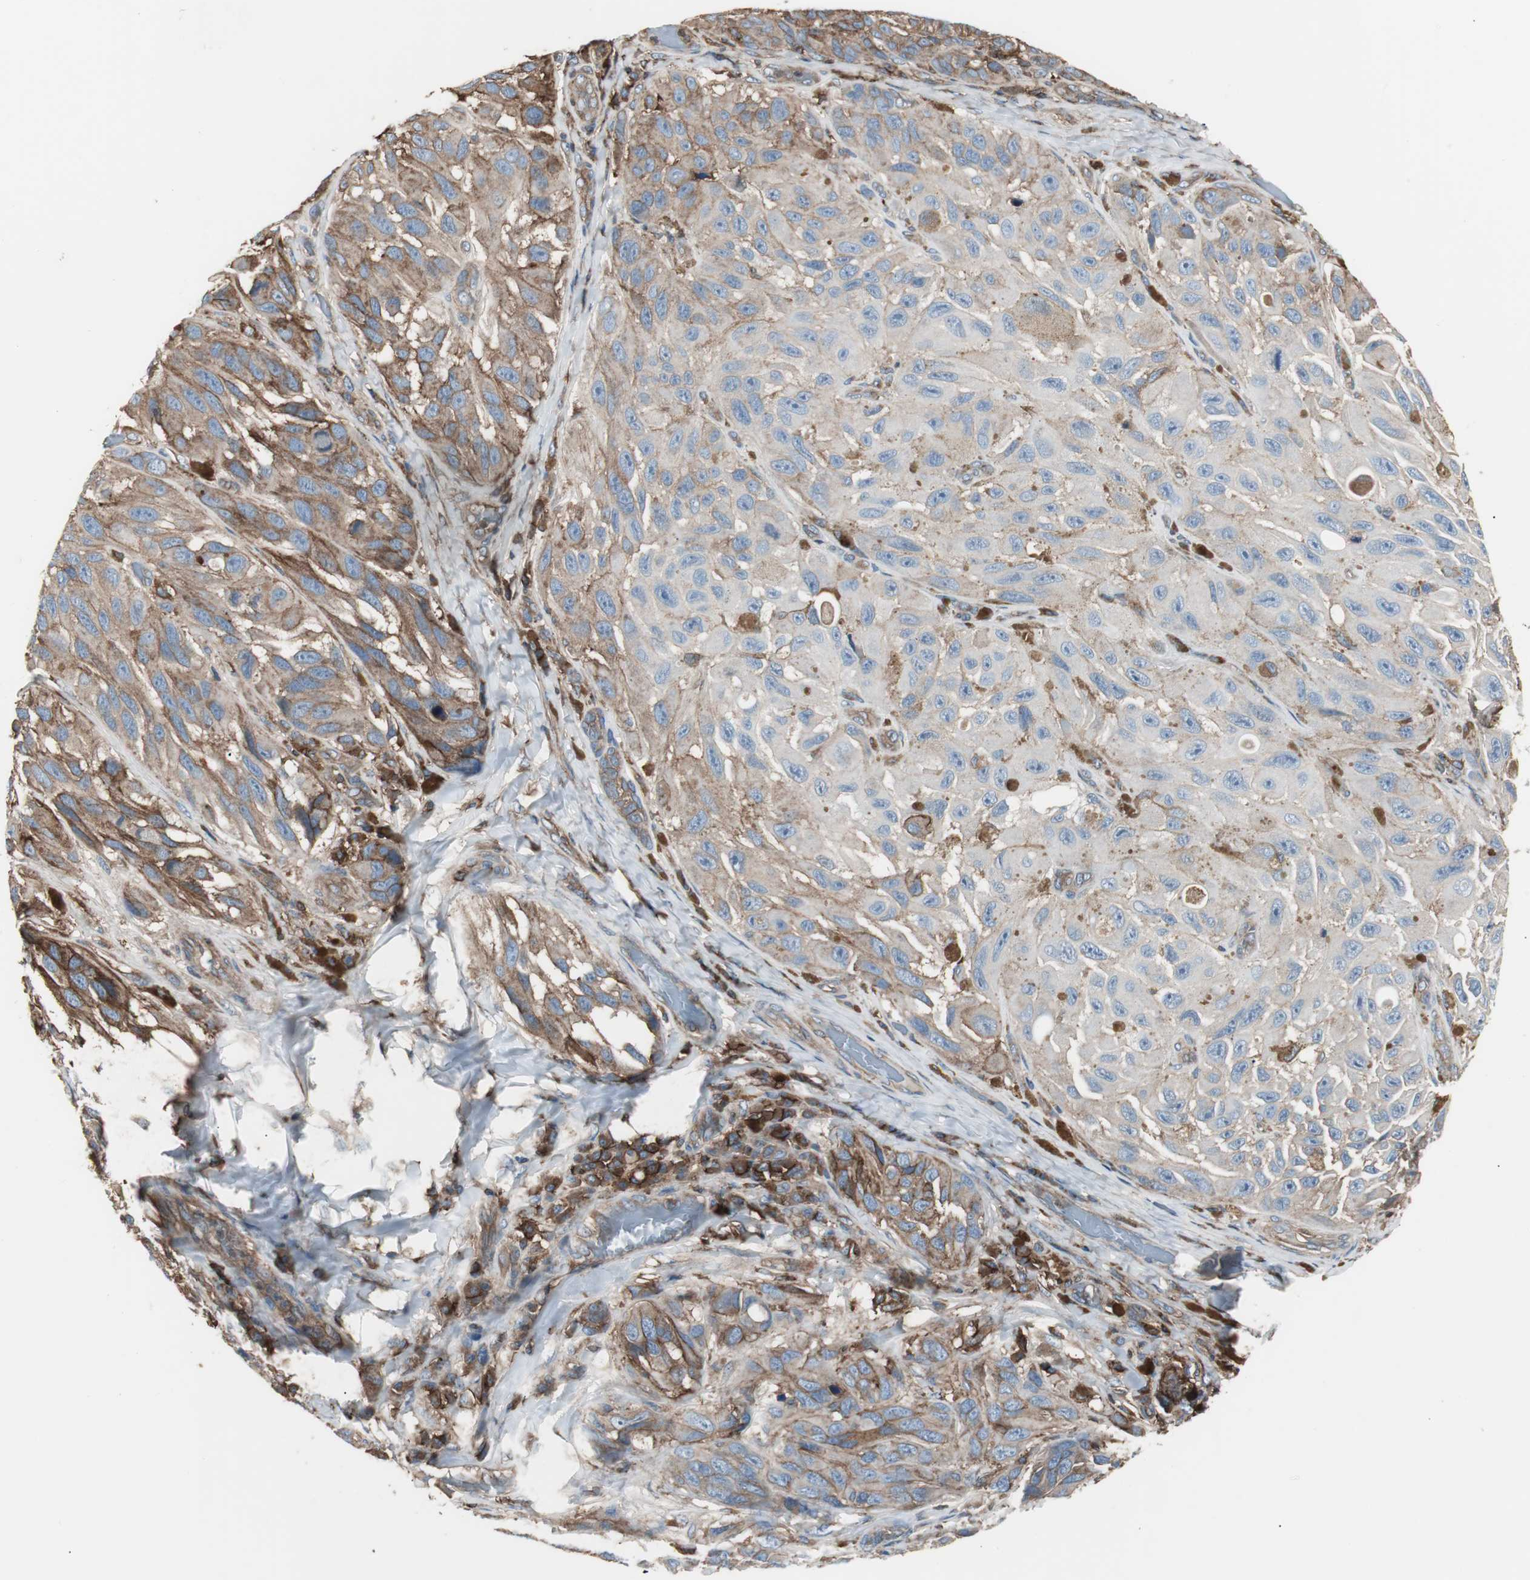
{"staining": {"intensity": "strong", "quantity": "25%-75%", "location": "cytoplasmic/membranous"}, "tissue": "melanoma", "cell_type": "Tumor cells", "image_type": "cancer", "snomed": [{"axis": "morphology", "description": "Malignant melanoma, NOS"}, {"axis": "topography", "description": "Skin"}], "caption": "Immunohistochemical staining of human melanoma displays strong cytoplasmic/membranous protein staining in approximately 25%-75% of tumor cells. Nuclei are stained in blue.", "gene": "B2M", "patient": {"sex": "female", "age": 73}}